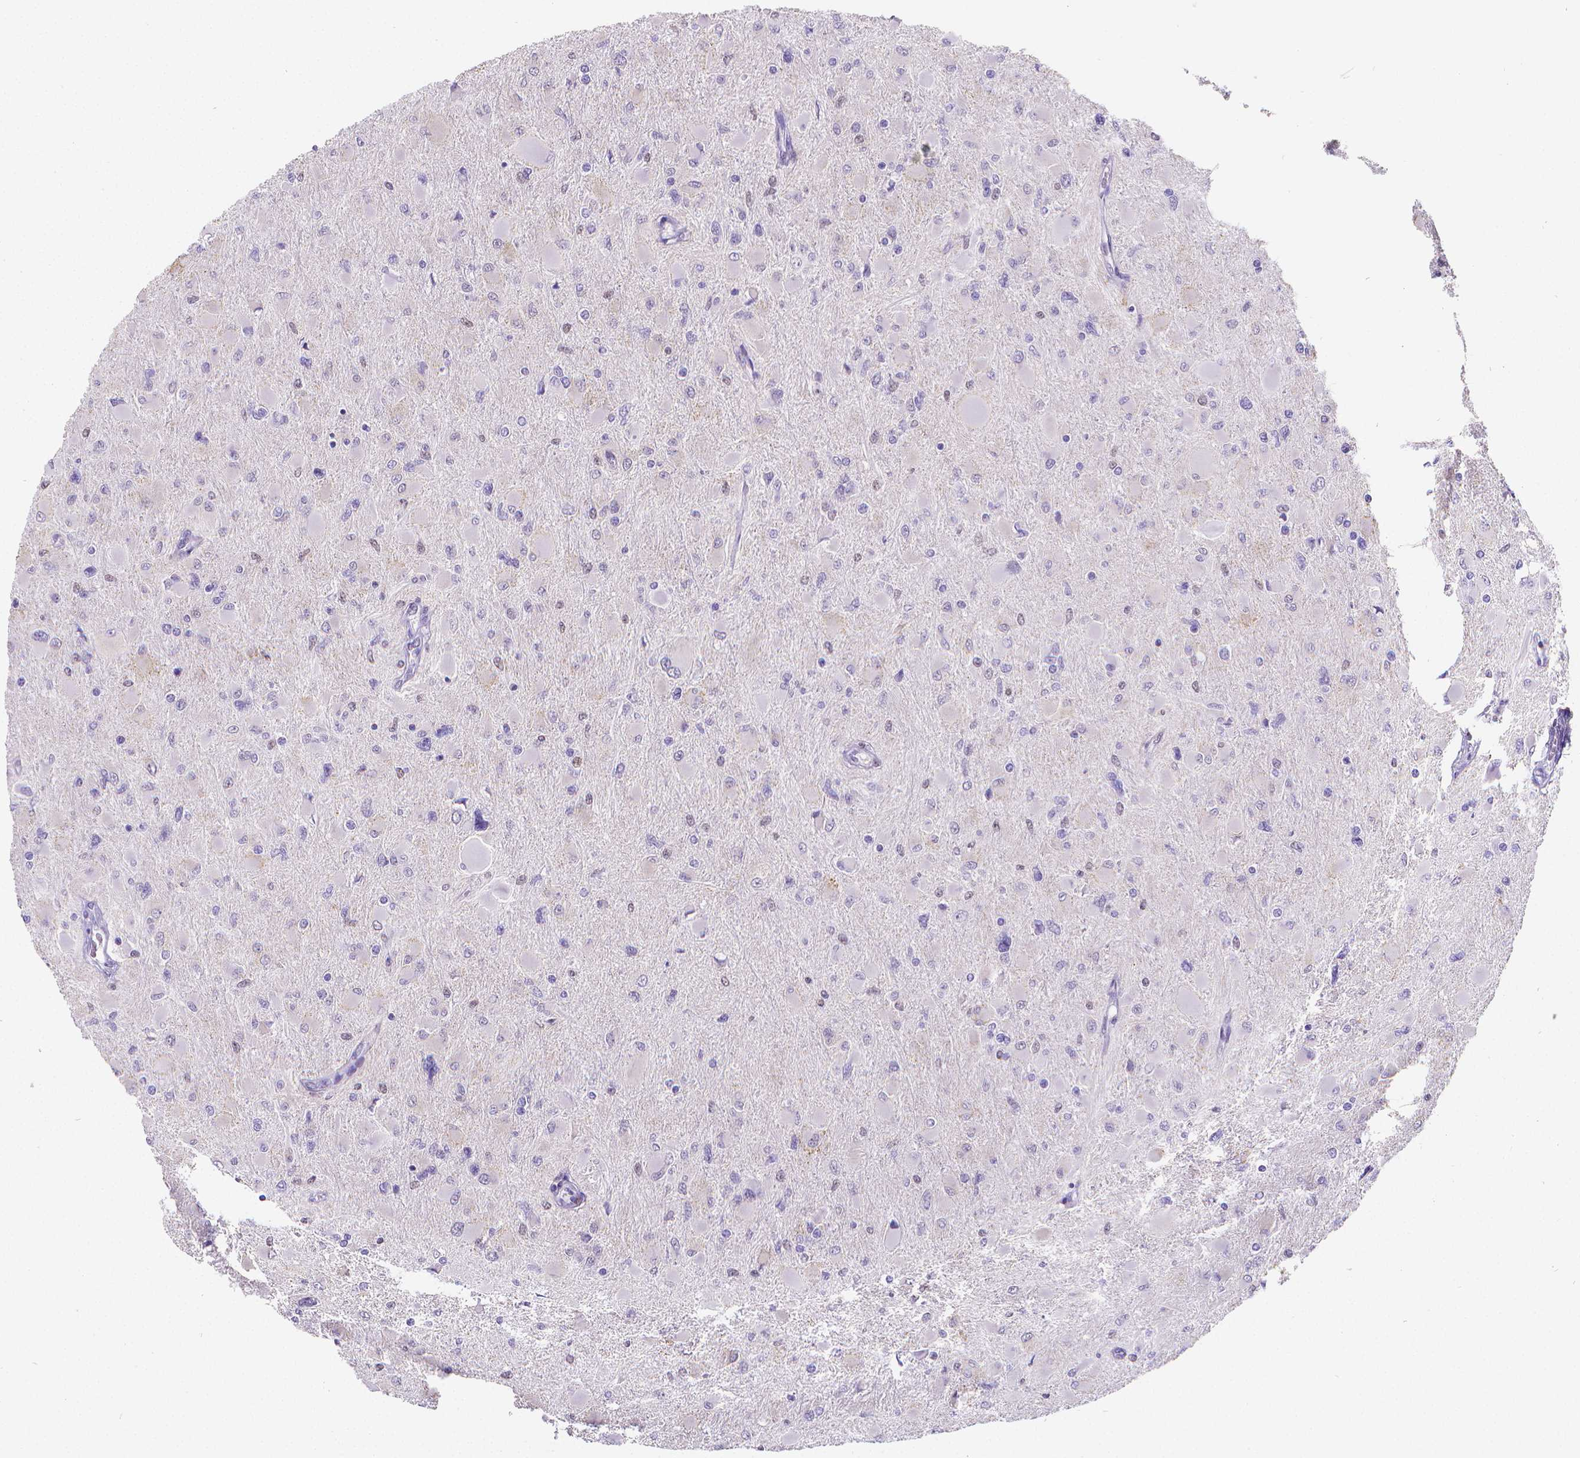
{"staining": {"intensity": "negative", "quantity": "none", "location": "none"}, "tissue": "glioma", "cell_type": "Tumor cells", "image_type": "cancer", "snomed": [{"axis": "morphology", "description": "Glioma, malignant, High grade"}, {"axis": "topography", "description": "Cerebral cortex"}], "caption": "This photomicrograph is of high-grade glioma (malignant) stained with immunohistochemistry (IHC) to label a protein in brown with the nuclei are counter-stained blue. There is no positivity in tumor cells.", "gene": "MEF2C", "patient": {"sex": "female", "age": 36}}